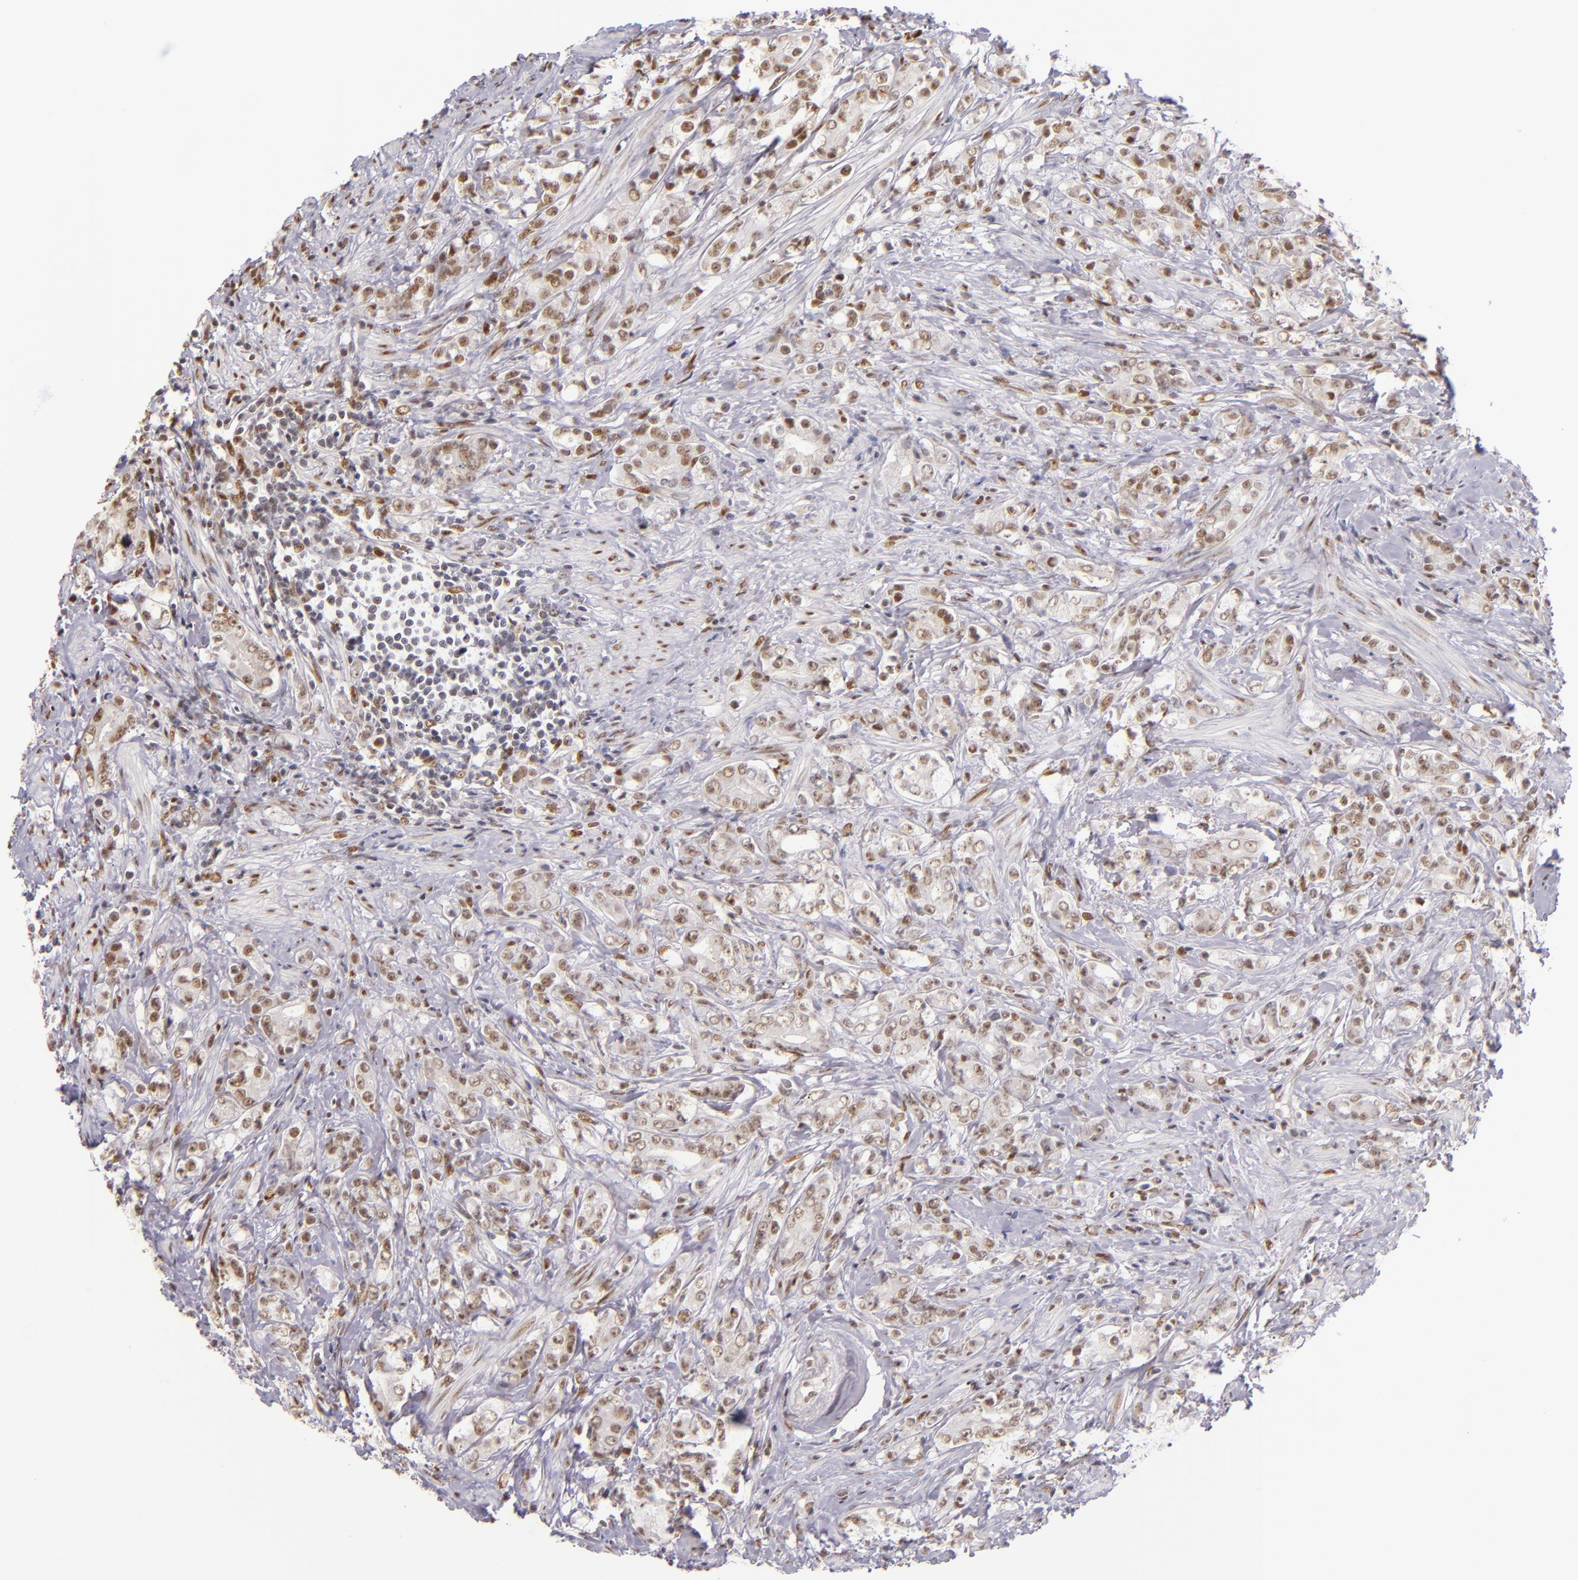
{"staining": {"intensity": "moderate", "quantity": ">75%", "location": "nuclear"}, "tissue": "prostate cancer", "cell_type": "Tumor cells", "image_type": "cancer", "snomed": [{"axis": "morphology", "description": "Adenocarcinoma, Medium grade"}, {"axis": "topography", "description": "Prostate"}], "caption": "Brown immunohistochemical staining in human adenocarcinoma (medium-grade) (prostate) reveals moderate nuclear positivity in approximately >75% of tumor cells. Using DAB (3,3'-diaminobenzidine) (brown) and hematoxylin (blue) stains, captured at high magnification using brightfield microscopy.", "gene": "NCOR2", "patient": {"sex": "male", "age": 59}}